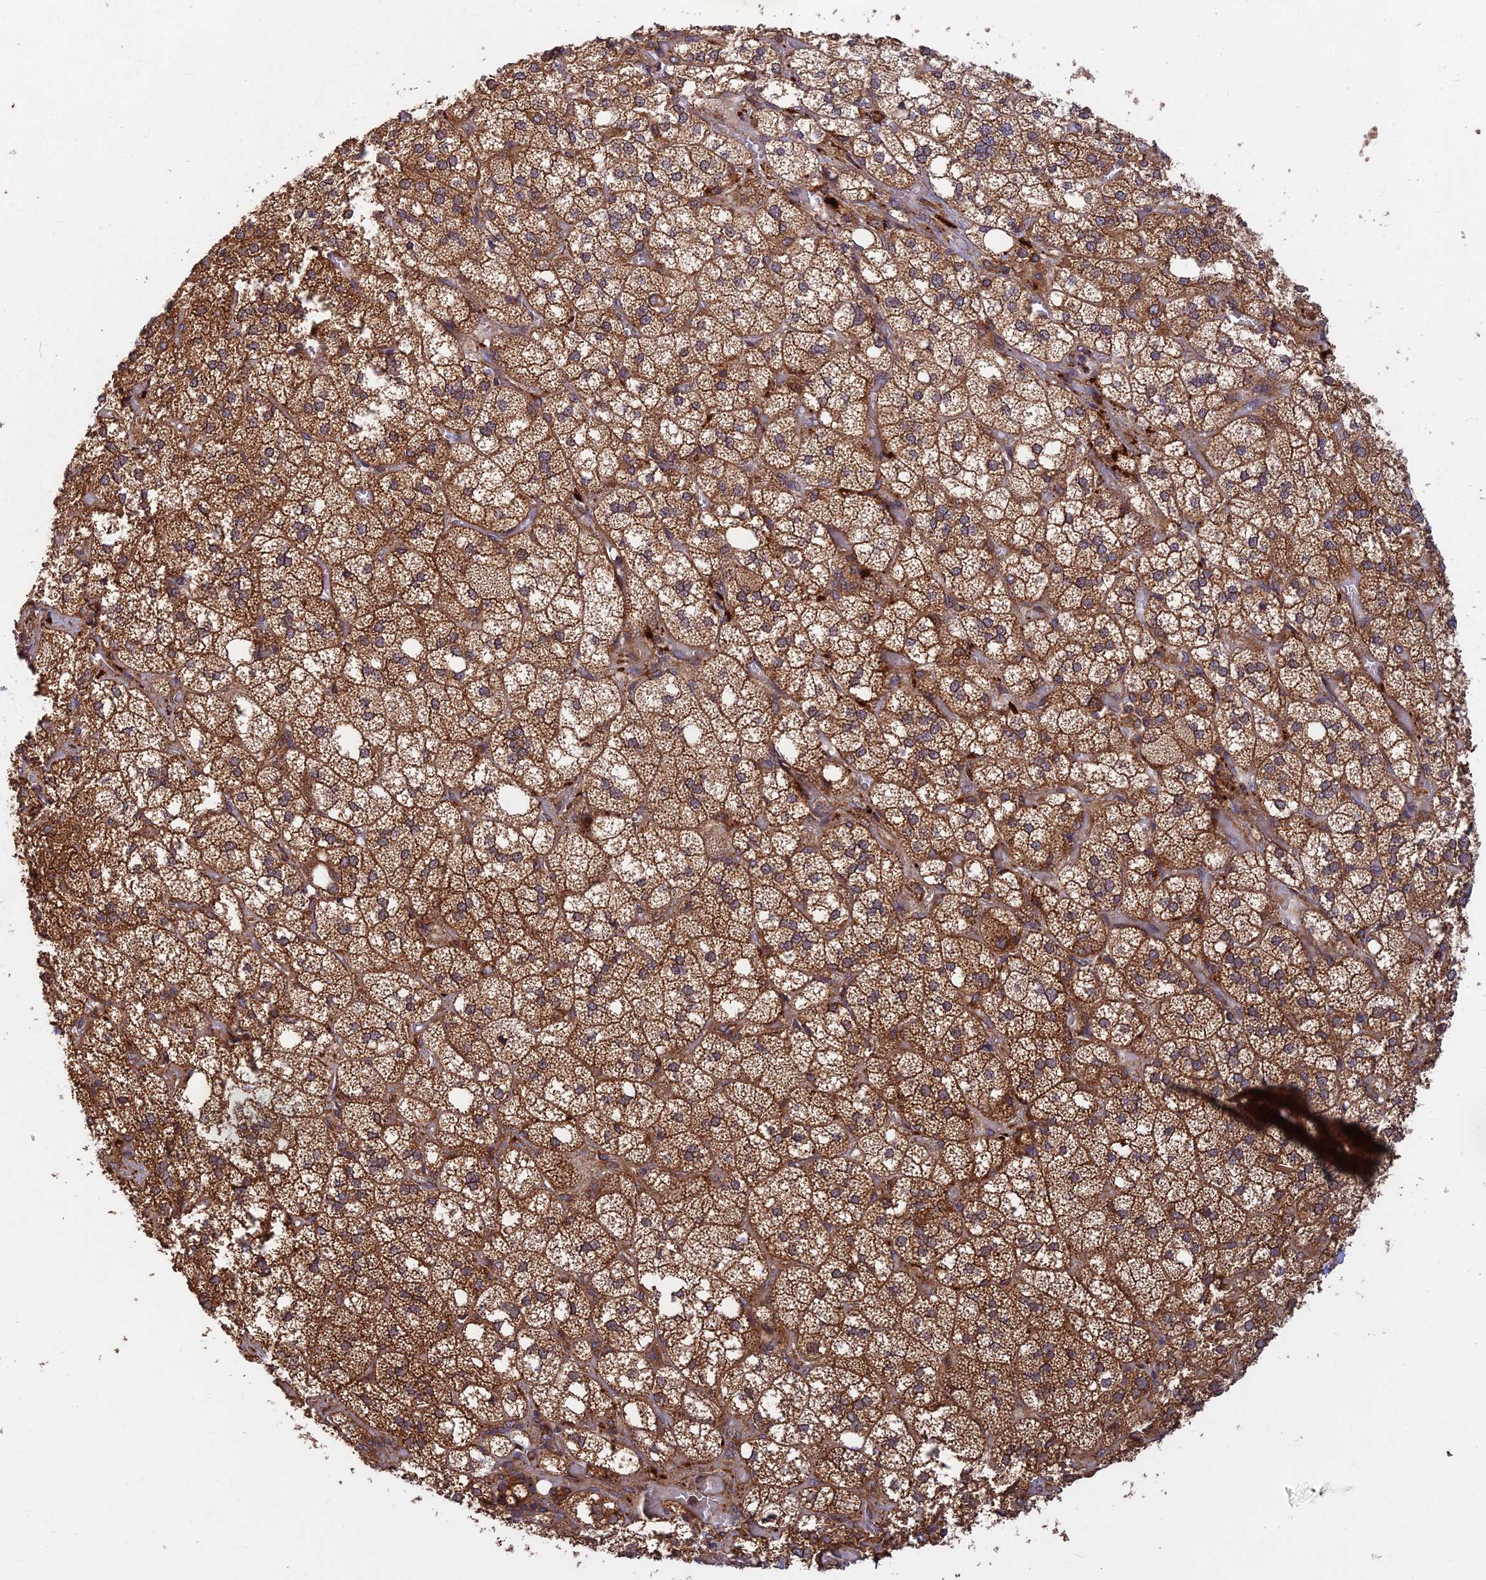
{"staining": {"intensity": "moderate", "quantity": ">75%", "location": "cytoplasmic/membranous"}, "tissue": "adrenal gland", "cell_type": "Glandular cells", "image_type": "normal", "snomed": [{"axis": "morphology", "description": "Normal tissue, NOS"}, {"axis": "topography", "description": "Adrenal gland"}], "caption": "Immunohistochemistry micrograph of unremarkable adrenal gland: human adrenal gland stained using IHC reveals medium levels of moderate protein expression localized specifically in the cytoplasmic/membranous of glandular cells, appearing as a cytoplasmic/membranous brown color.", "gene": "RELCH", "patient": {"sex": "male", "age": 61}}